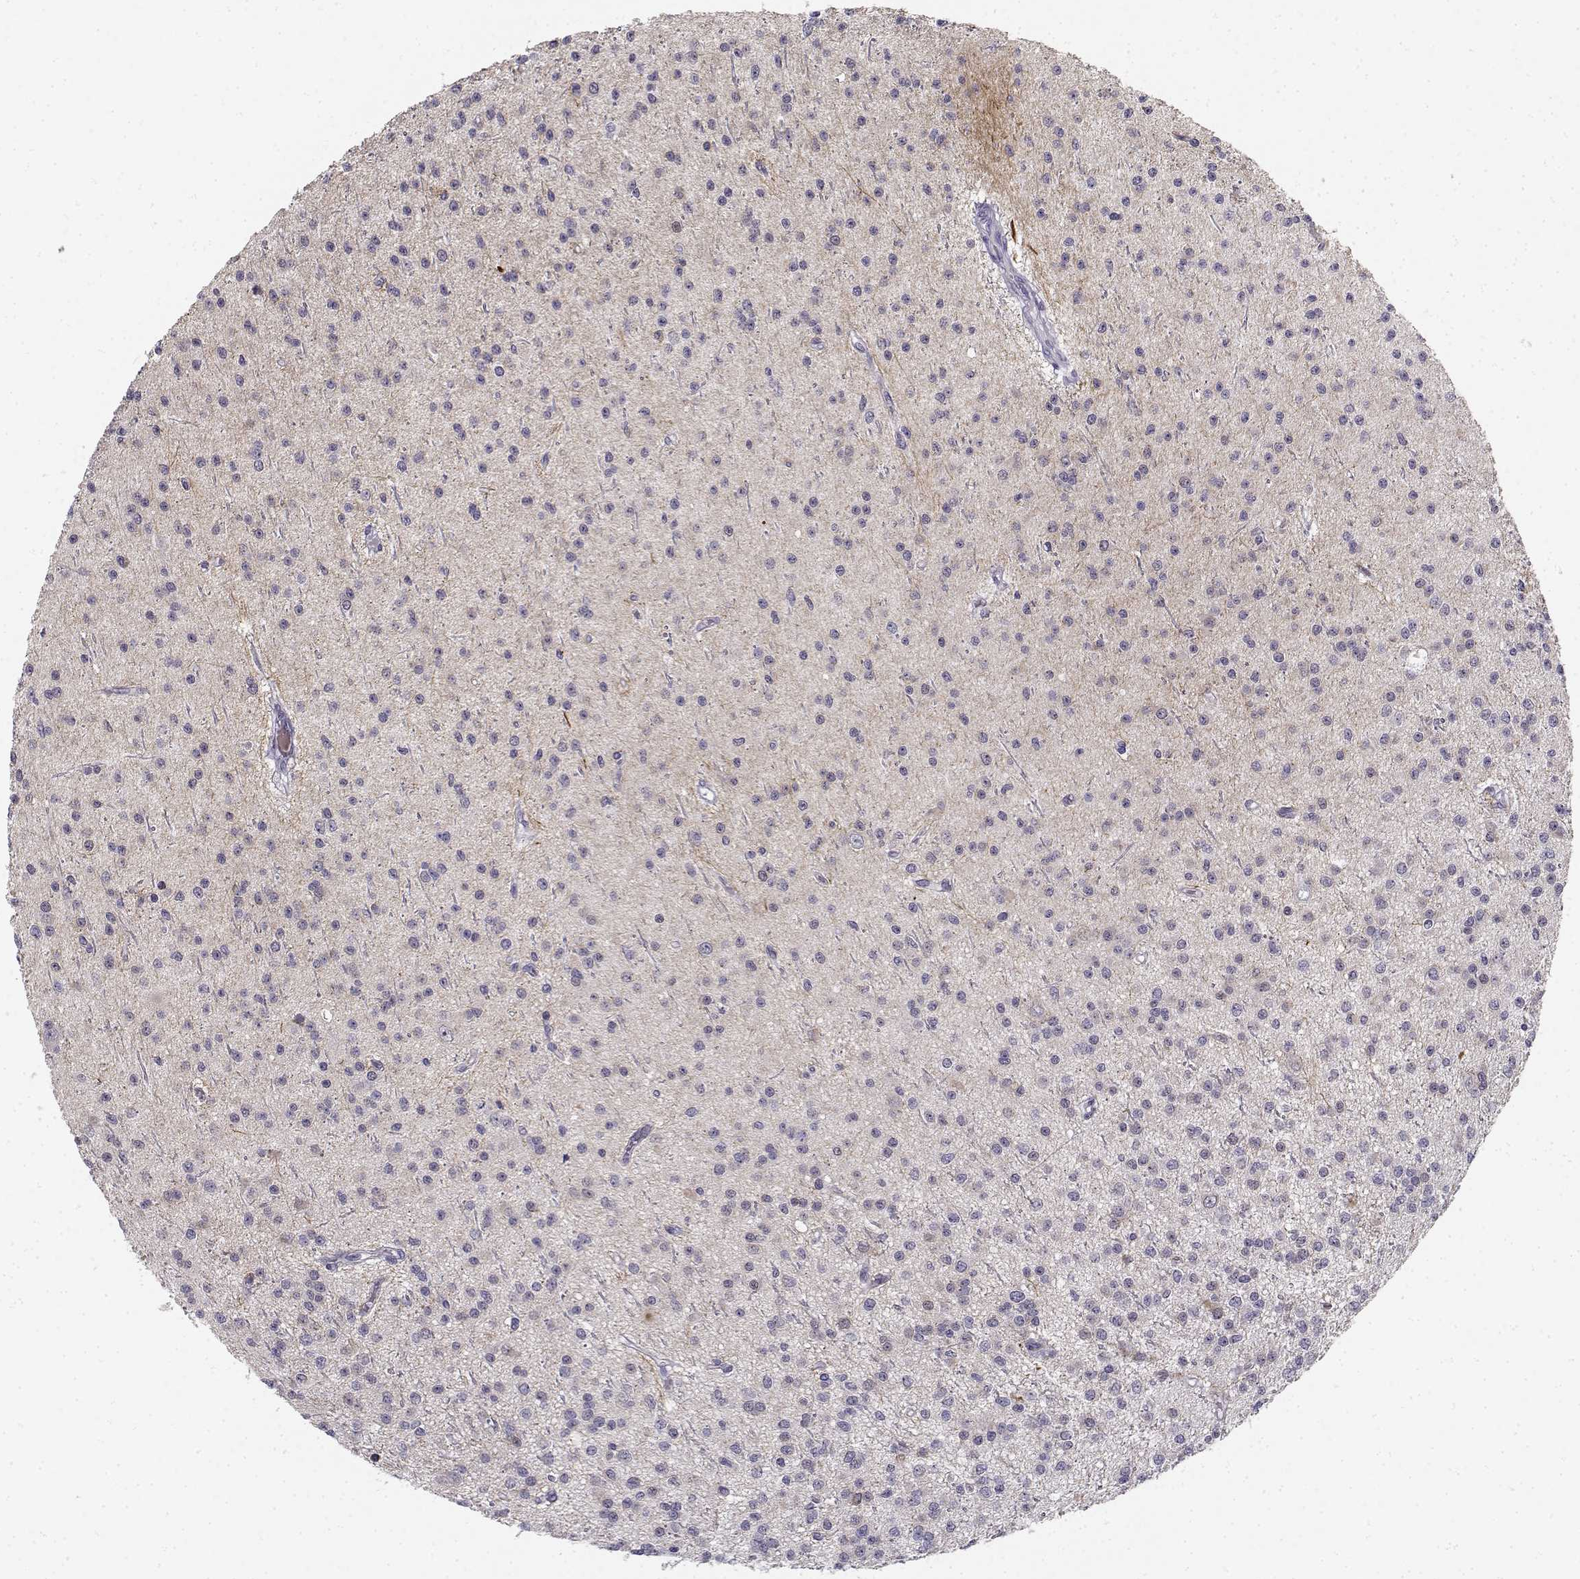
{"staining": {"intensity": "negative", "quantity": "none", "location": "none"}, "tissue": "glioma", "cell_type": "Tumor cells", "image_type": "cancer", "snomed": [{"axis": "morphology", "description": "Glioma, malignant, Low grade"}, {"axis": "topography", "description": "Brain"}], "caption": "There is no significant expression in tumor cells of glioma.", "gene": "DDX25", "patient": {"sex": "male", "age": 27}}